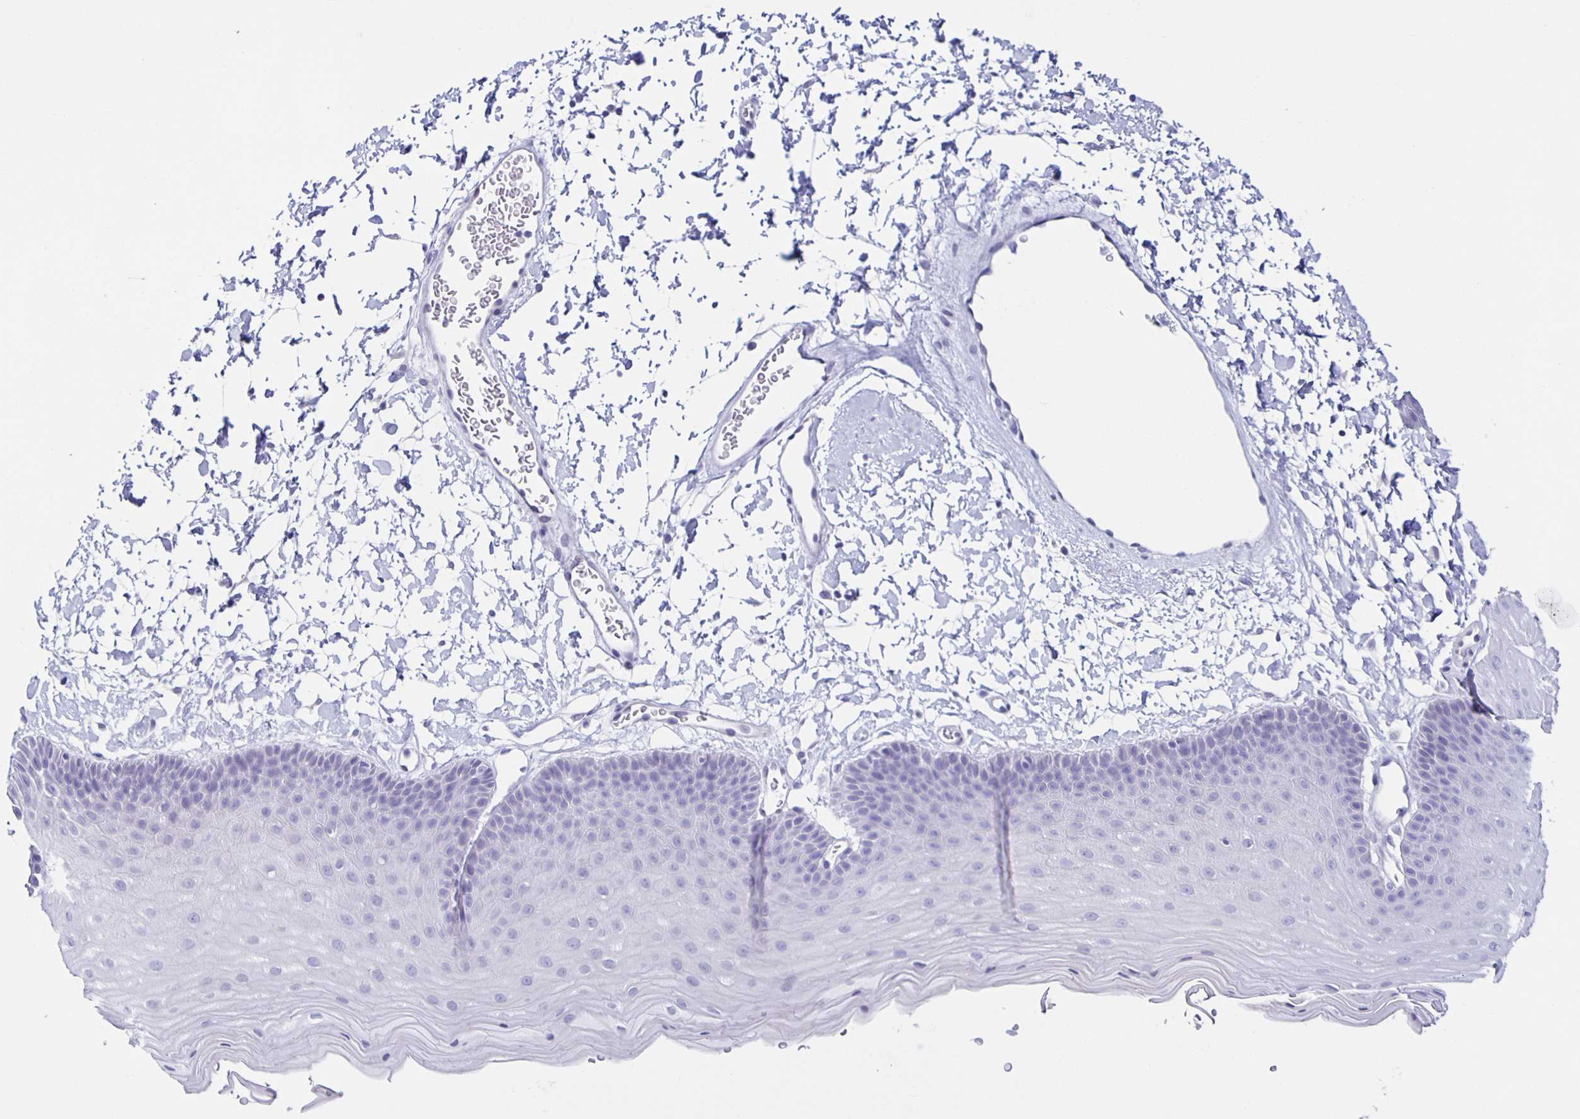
{"staining": {"intensity": "negative", "quantity": "none", "location": "none"}, "tissue": "skin", "cell_type": "Epidermal cells", "image_type": "normal", "snomed": [{"axis": "morphology", "description": "Normal tissue, NOS"}, {"axis": "topography", "description": "Anal"}], "caption": "Human skin stained for a protein using immunohistochemistry reveals no expression in epidermal cells.", "gene": "AQP6", "patient": {"sex": "male", "age": 53}}